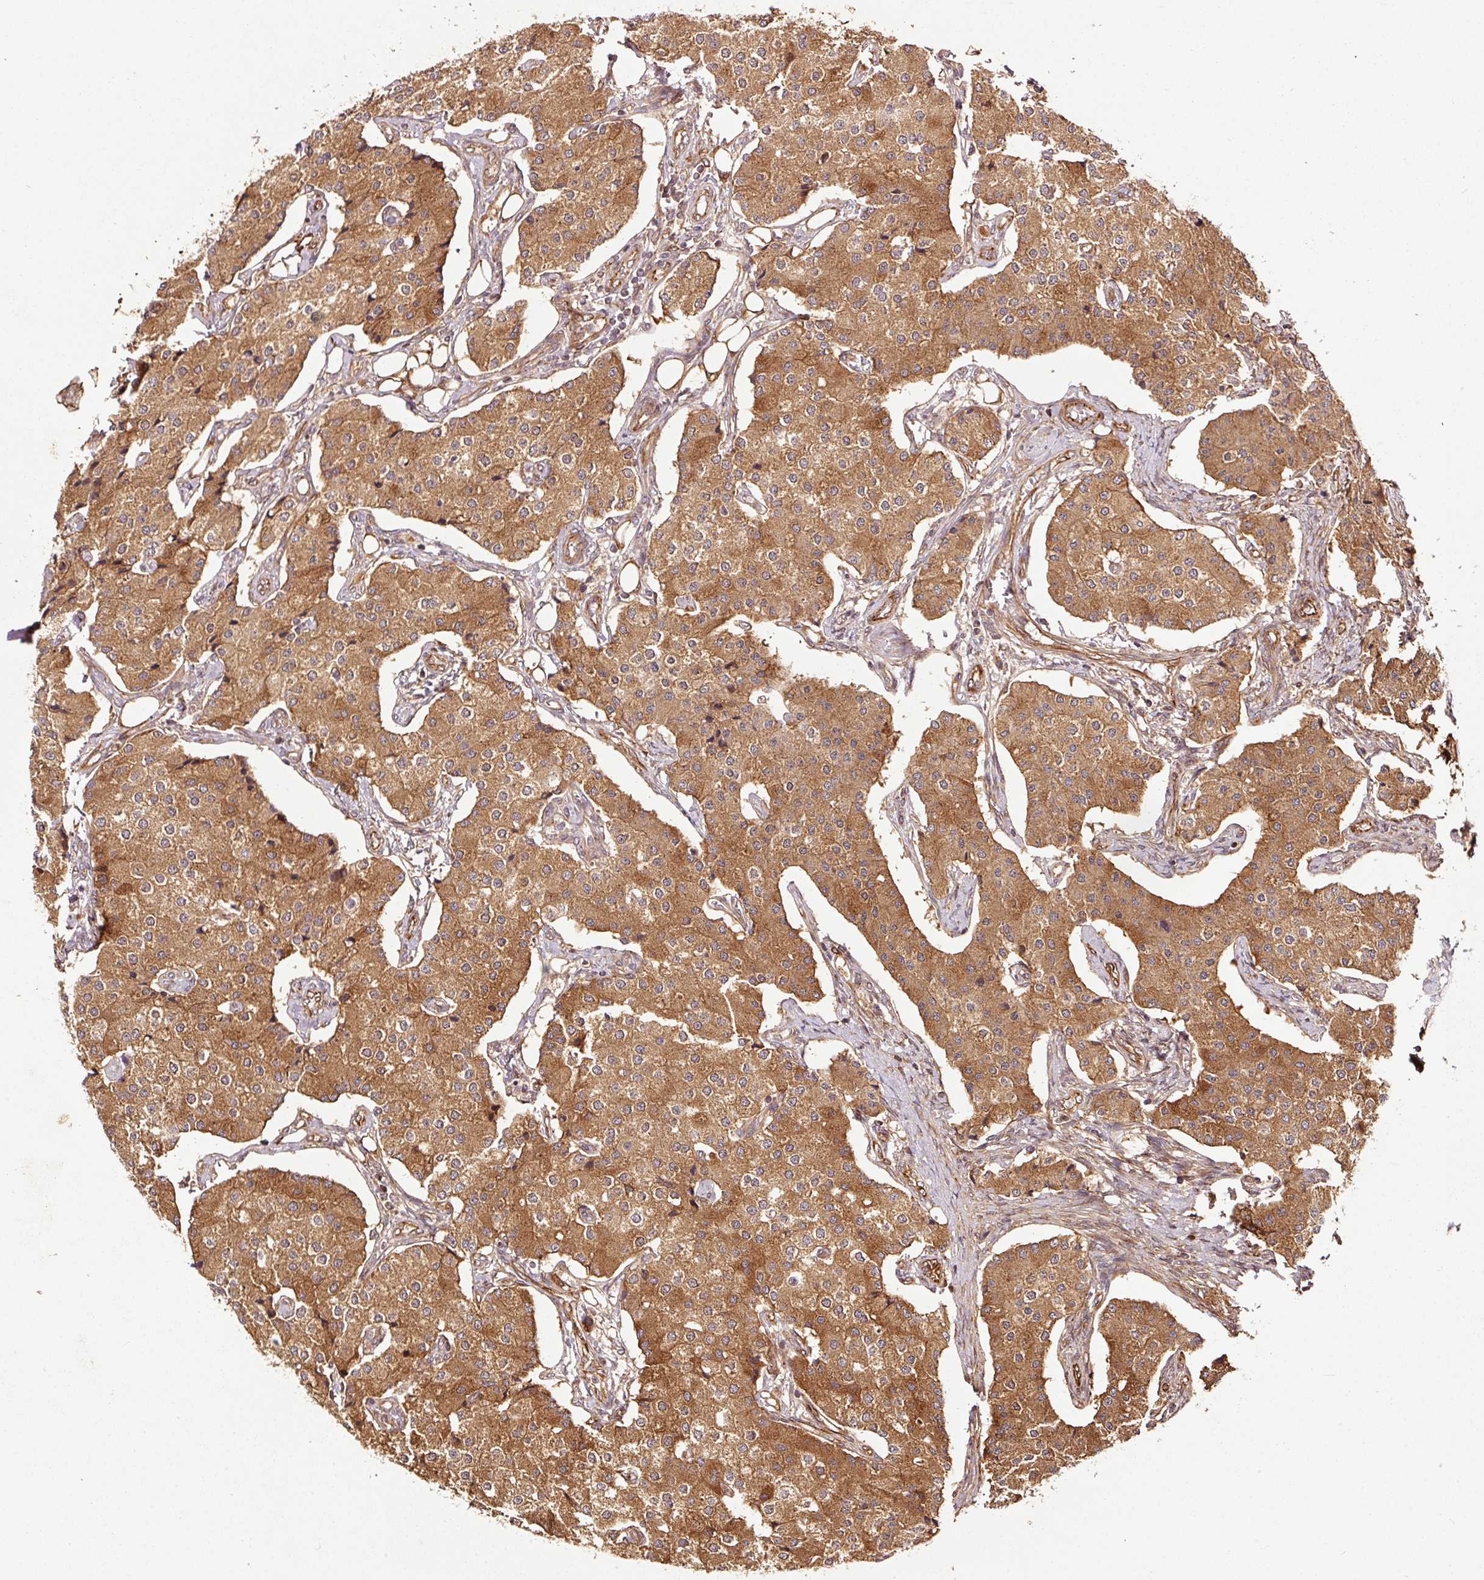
{"staining": {"intensity": "strong", "quantity": ">75%", "location": "cytoplasmic/membranous"}, "tissue": "carcinoid", "cell_type": "Tumor cells", "image_type": "cancer", "snomed": [{"axis": "morphology", "description": "Carcinoid, malignant, NOS"}, {"axis": "topography", "description": "Colon"}], "caption": "Carcinoid (malignant) tissue shows strong cytoplasmic/membranous positivity in approximately >75% of tumor cells, visualized by immunohistochemistry.", "gene": "OXER1", "patient": {"sex": "female", "age": 52}}